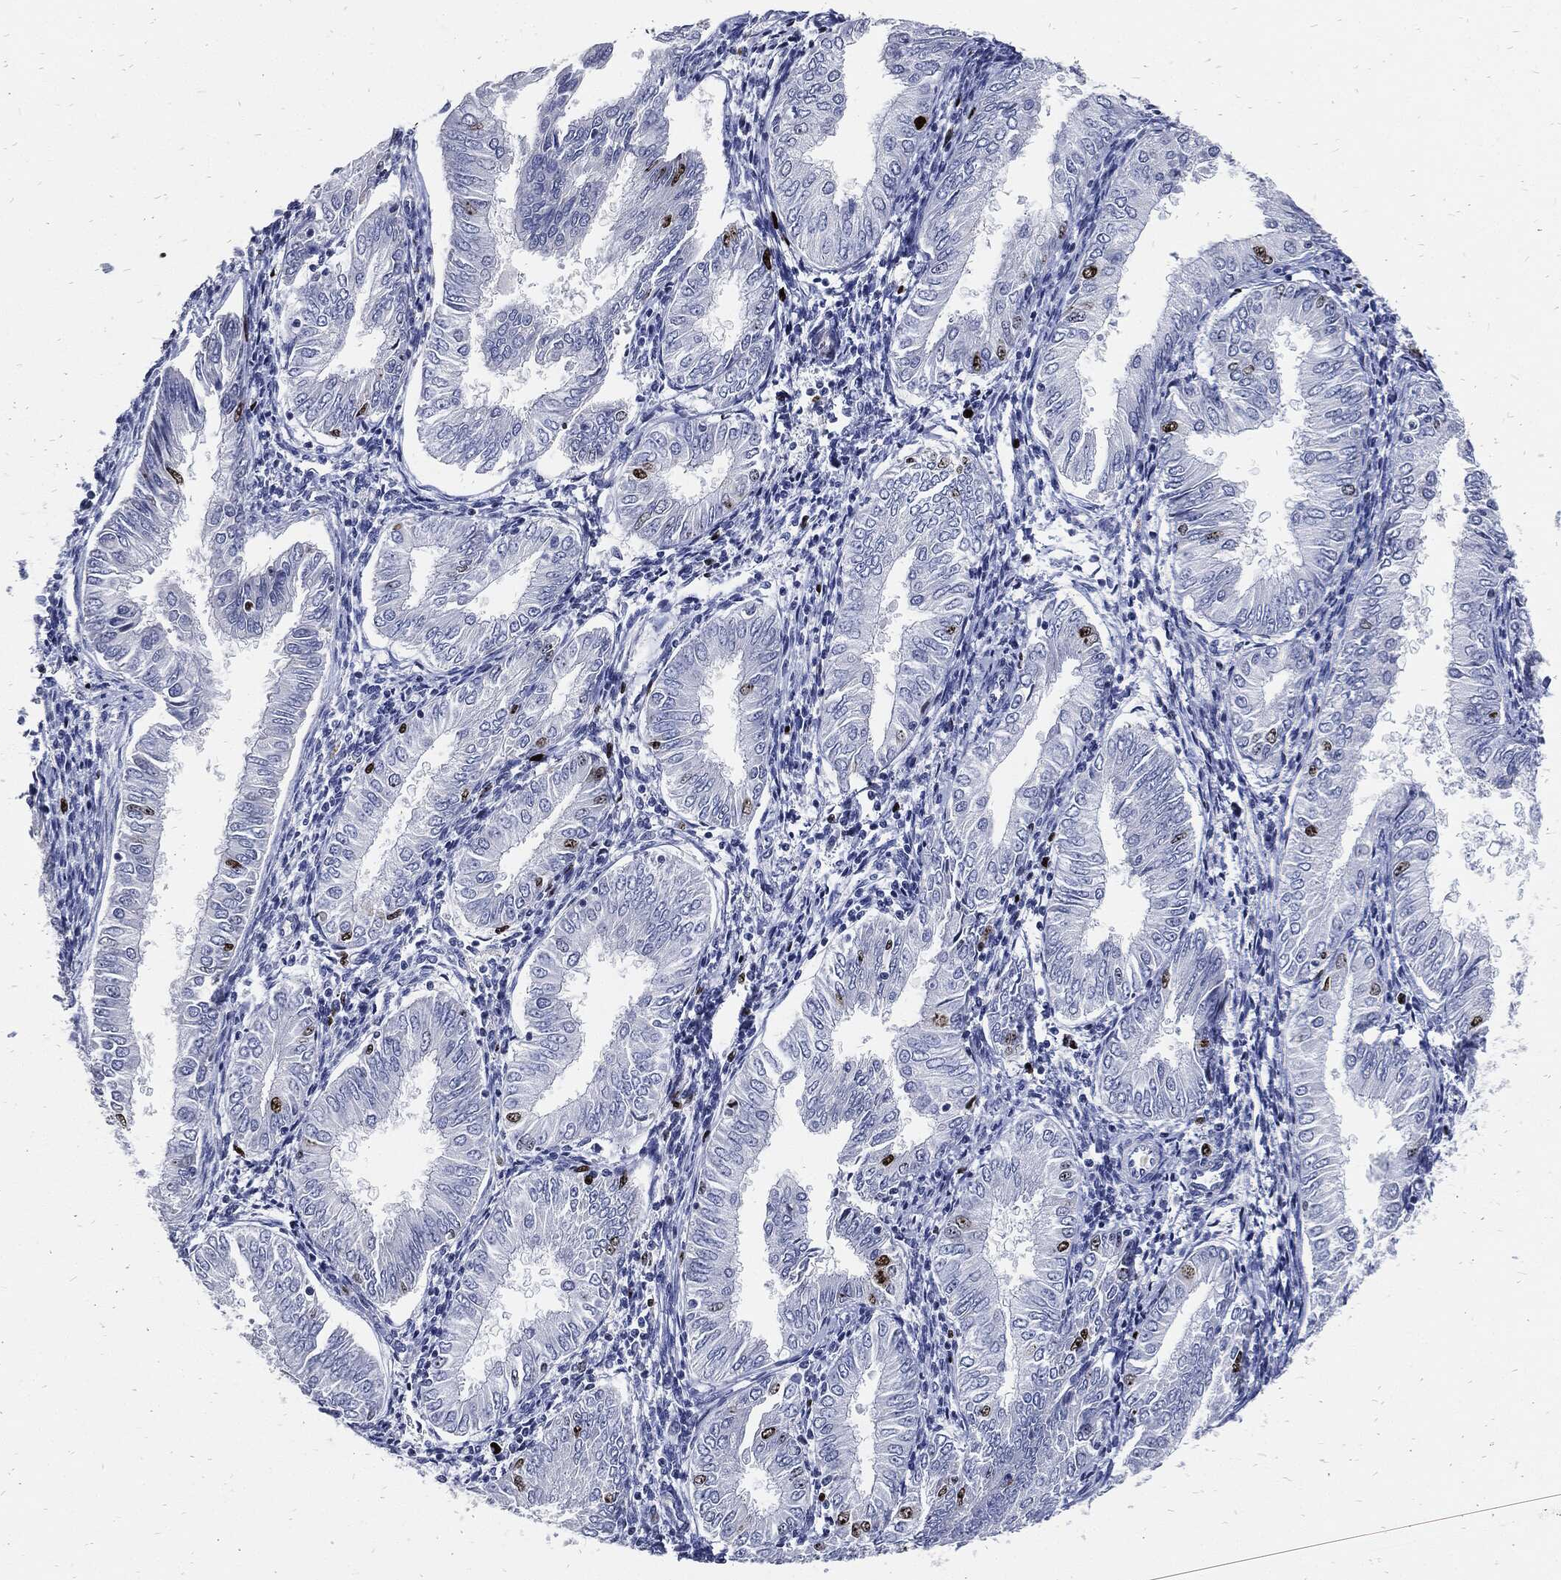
{"staining": {"intensity": "strong", "quantity": "<25%", "location": "nuclear"}, "tissue": "endometrial cancer", "cell_type": "Tumor cells", "image_type": "cancer", "snomed": [{"axis": "morphology", "description": "Adenocarcinoma, NOS"}, {"axis": "topography", "description": "Endometrium"}], "caption": "An immunohistochemistry histopathology image of neoplastic tissue is shown. Protein staining in brown labels strong nuclear positivity in endometrial adenocarcinoma within tumor cells.", "gene": "MKI67", "patient": {"sex": "female", "age": 53}}